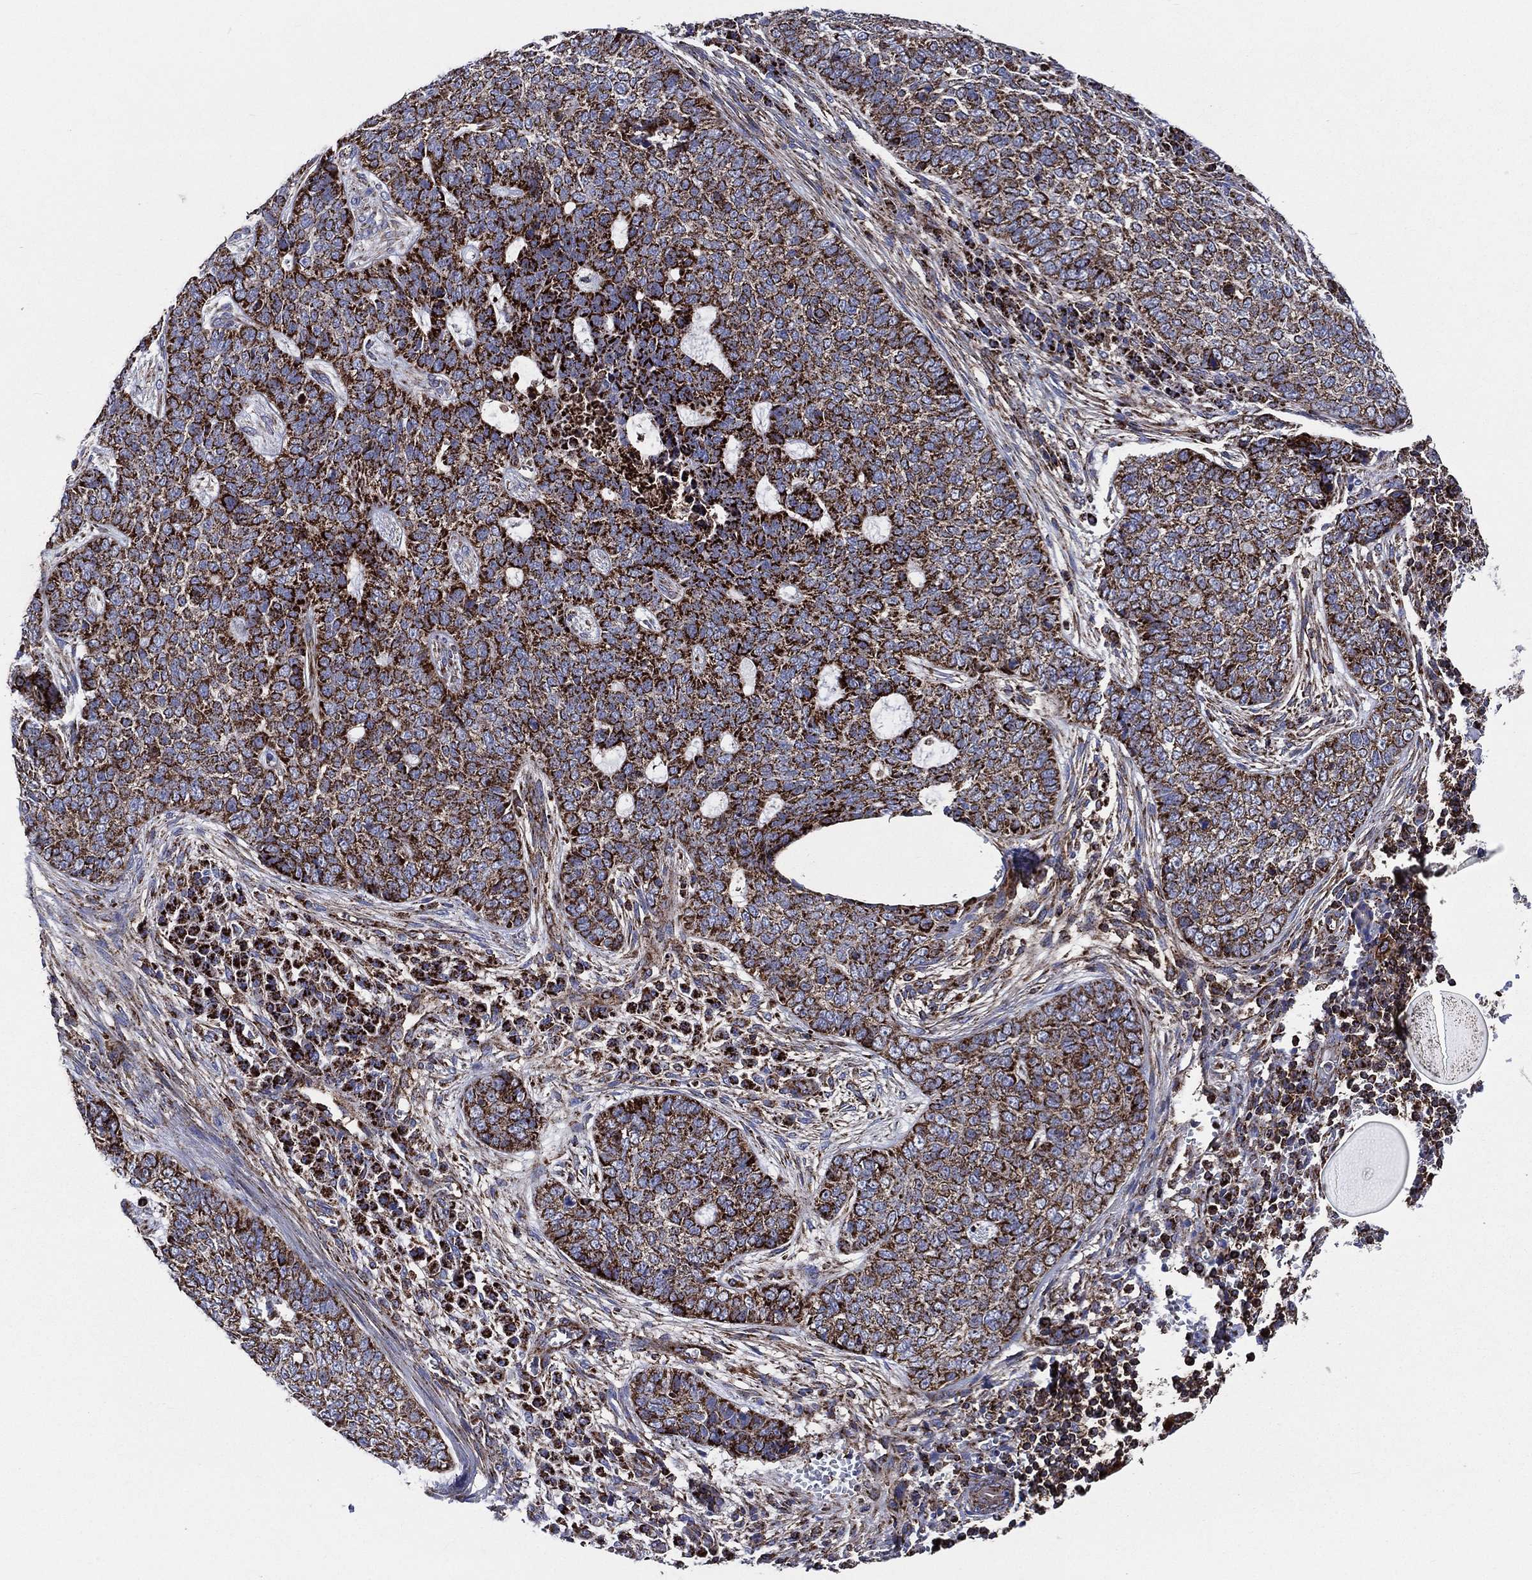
{"staining": {"intensity": "strong", "quantity": ">75%", "location": "cytoplasmic/membranous"}, "tissue": "skin cancer", "cell_type": "Tumor cells", "image_type": "cancer", "snomed": [{"axis": "morphology", "description": "Basal cell carcinoma"}, {"axis": "topography", "description": "Skin"}], "caption": "Approximately >75% of tumor cells in human skin cancer (basal cell carcinoma) display strong cytoplasmic/membranous protein staining as visualized by brown immunohistochemical staining.", "gene": "ANKRD37", "patient": {"sex": "female", "age": 69}}